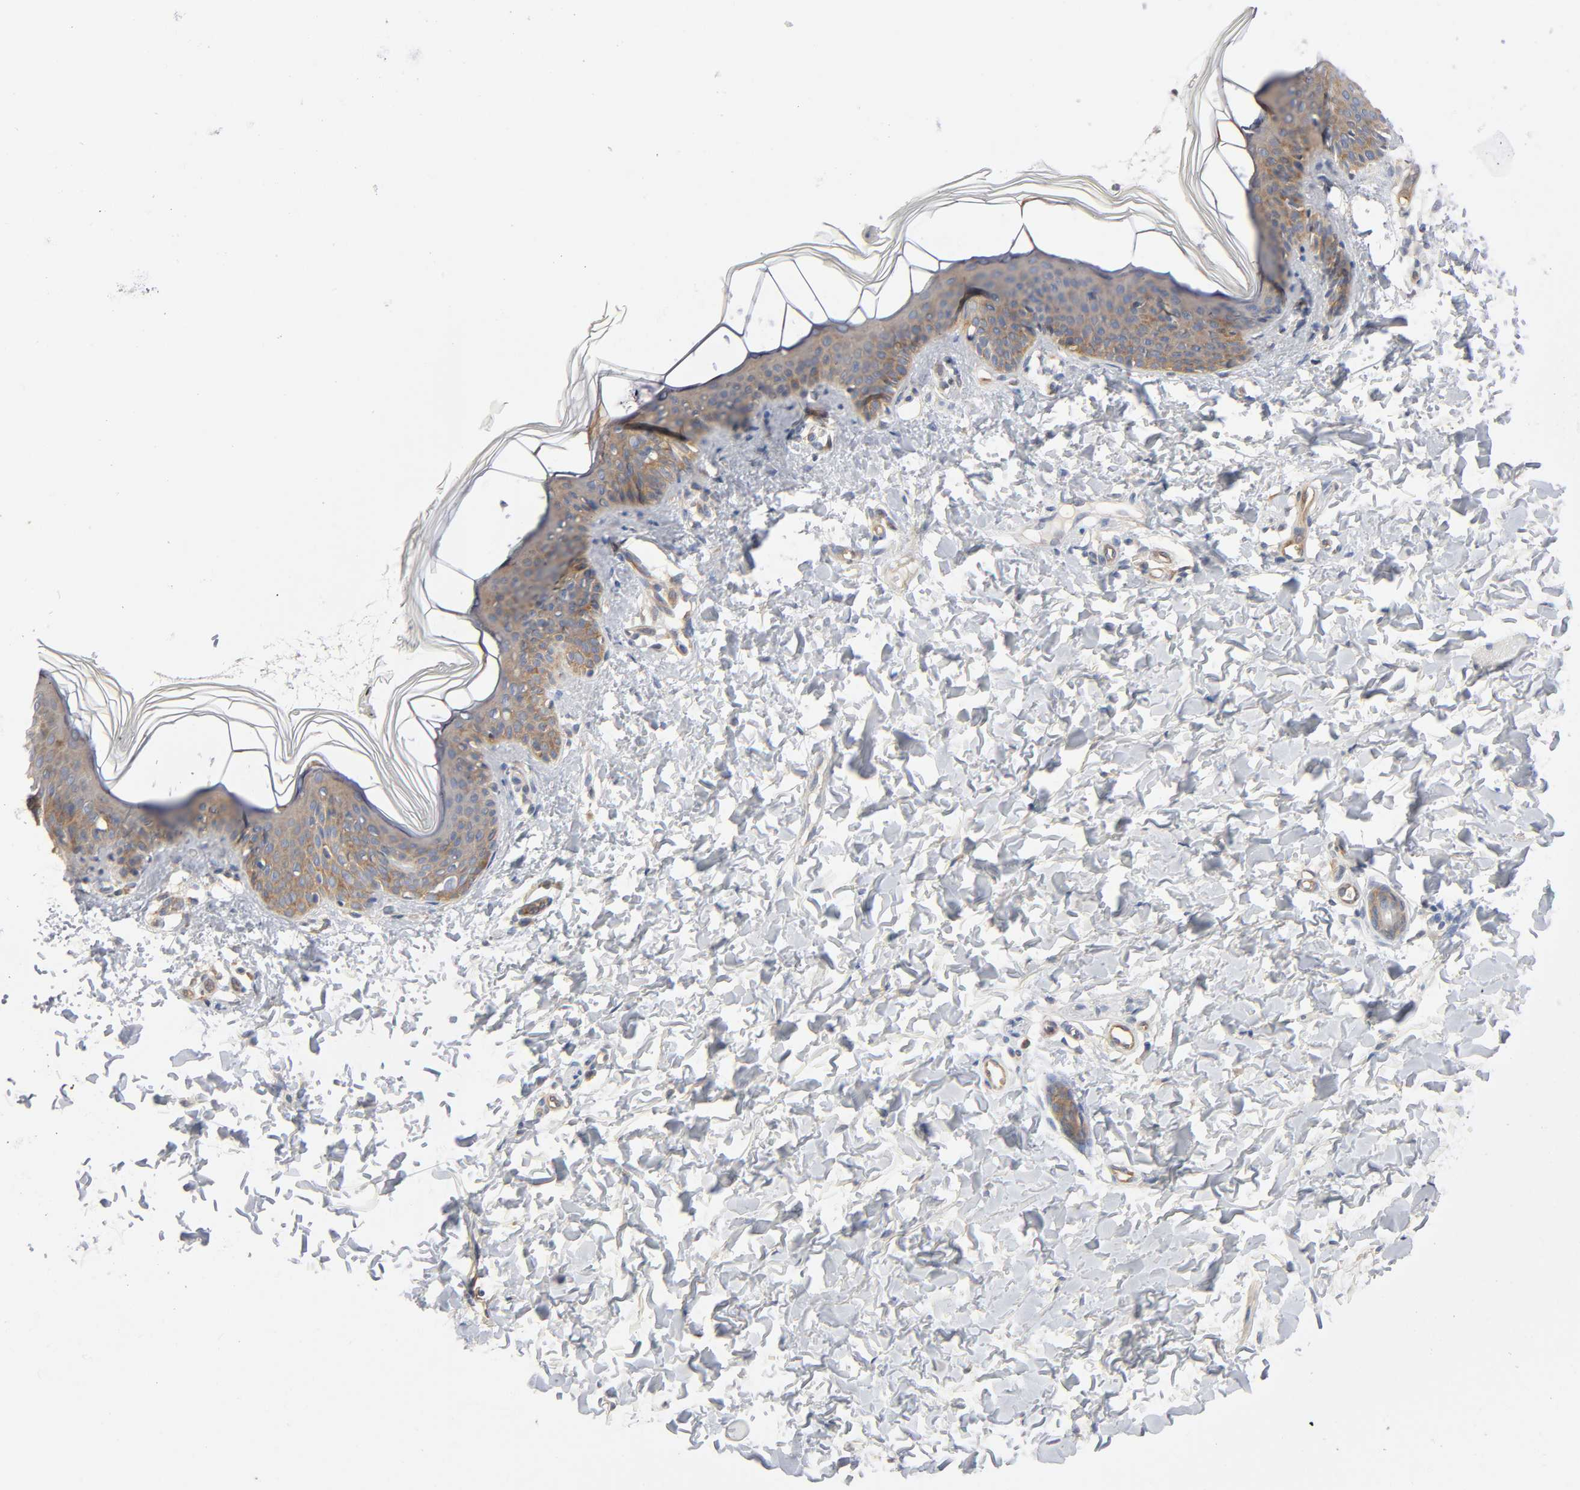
{"staining": {"intensity": "weak", "quantity": ">75%", "location": "cytoplasmic/membranous"}, "tissue": "skin", "cell_type": "Fibroblasts", "image_type": "normal", "snomed": [{"axis": "morphology", "description": "Normal tissue, NOS"}, {"axis": "topography", "description": "Skin"}], "caption": "IHC (DAB (3,3'-diaminobenzidine)) staining of unremarkable skin shows weak cytoplasmic/membranous protein staining in approximately >75% of fibroblasts. The staining was performed using DAB, with brown indicating positive protein expression. Nuclei are stained blue with hematoxylin.", "gene": "IQCJ", "patient": {"sex": "female", "age": 4}}